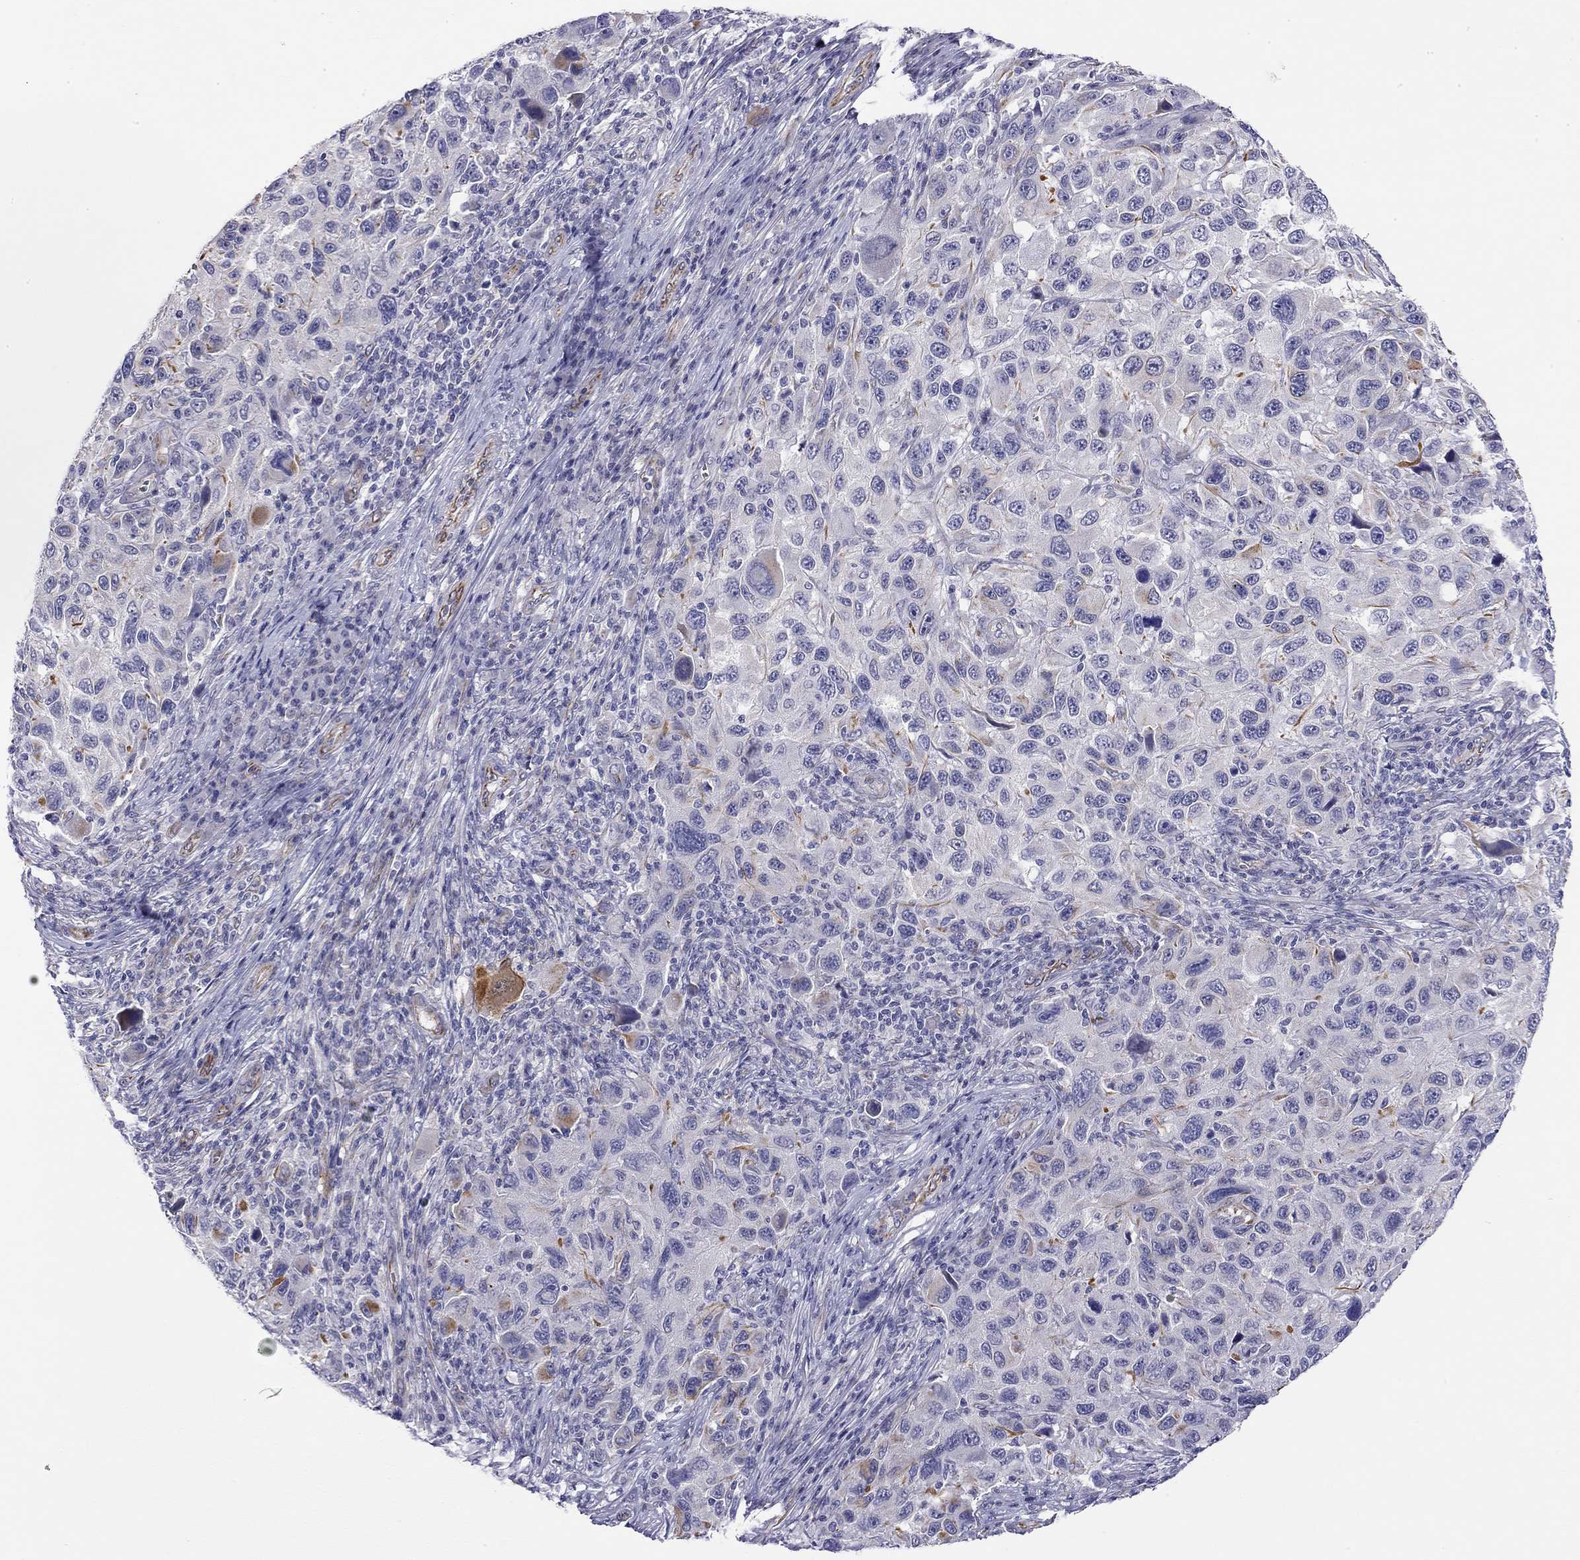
{"staining": {"intensity": "negative", "quantity": "none", "location": "none"}, "tissue": "melanoma", "cell_type": "Tumor cells", "image_type": "cancer", "snomed": [{"axis": "morphology", "description": "Malignant melanoma, NOS"}, {"axis": "topography", "description": "Skin"}], "caption": "Tumor cells are negative for protein expression in human malignant melanoma.", "gene": "RTL1", "patient": {"sex": "male", "age": 53}}